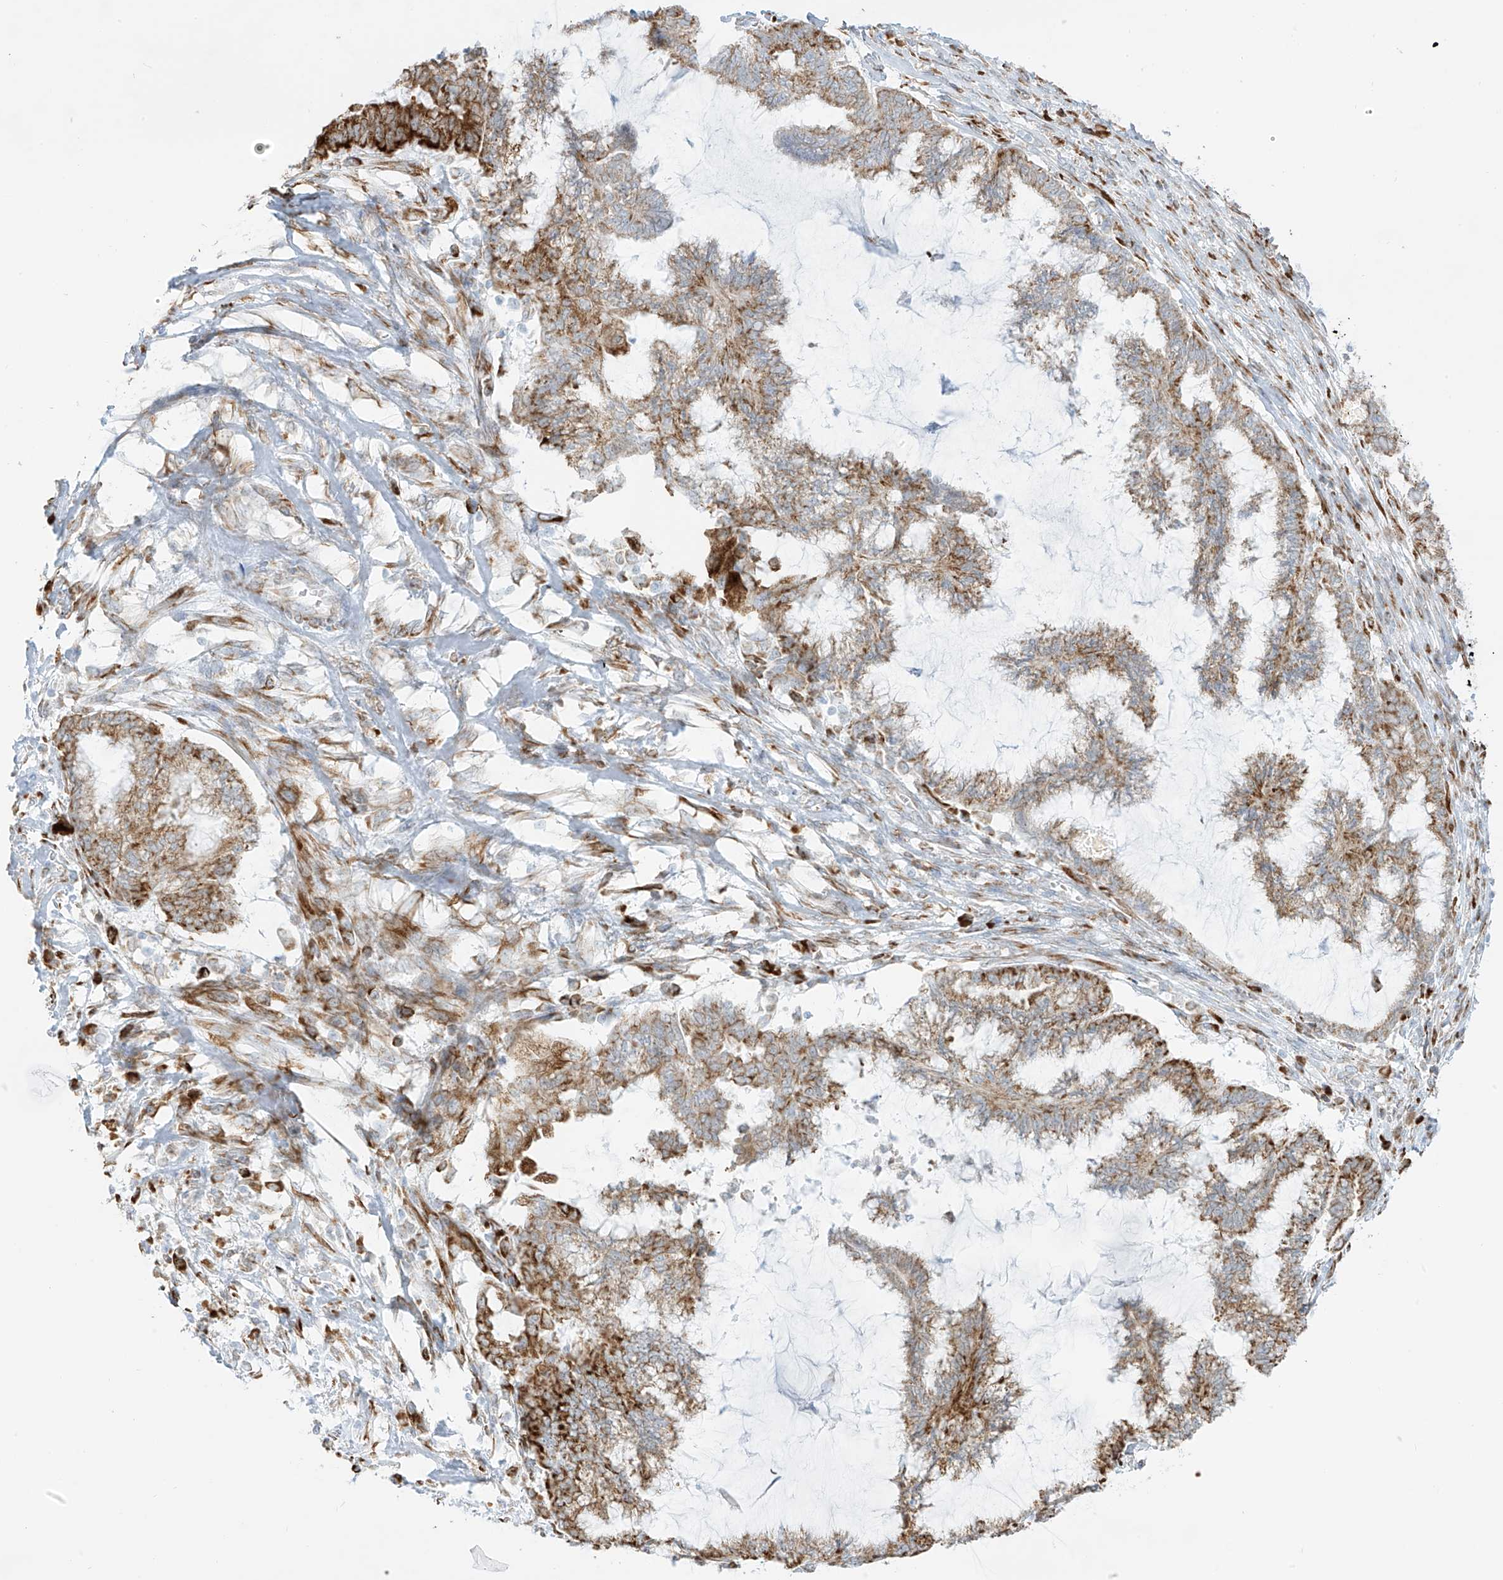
{"staining": {"intensity": "moderate", "quantity": ">75%", "location": "cytoplasmic/membranous"}, "tissue": "endometrial cancer", "cell_type": "Tumor cells", "image_type": "cancer", "snomed": [{"axis": "morphology", "description": "Adenocarcinoma, NOS"}, {"axis": "topography", "description": "Endometrium"}], "caption": "Brown immunohistochemical staining in human endometrial adenocarcinoma demonstrates moderate cytoplasmic/membranous expression in about >75% of tumor cells. Immunohistochemistry stains the protein of interest in brown and the nuclei are stained blue.", "gene": "LRRC59", "patient": {"sex": "female", "age": 86}}